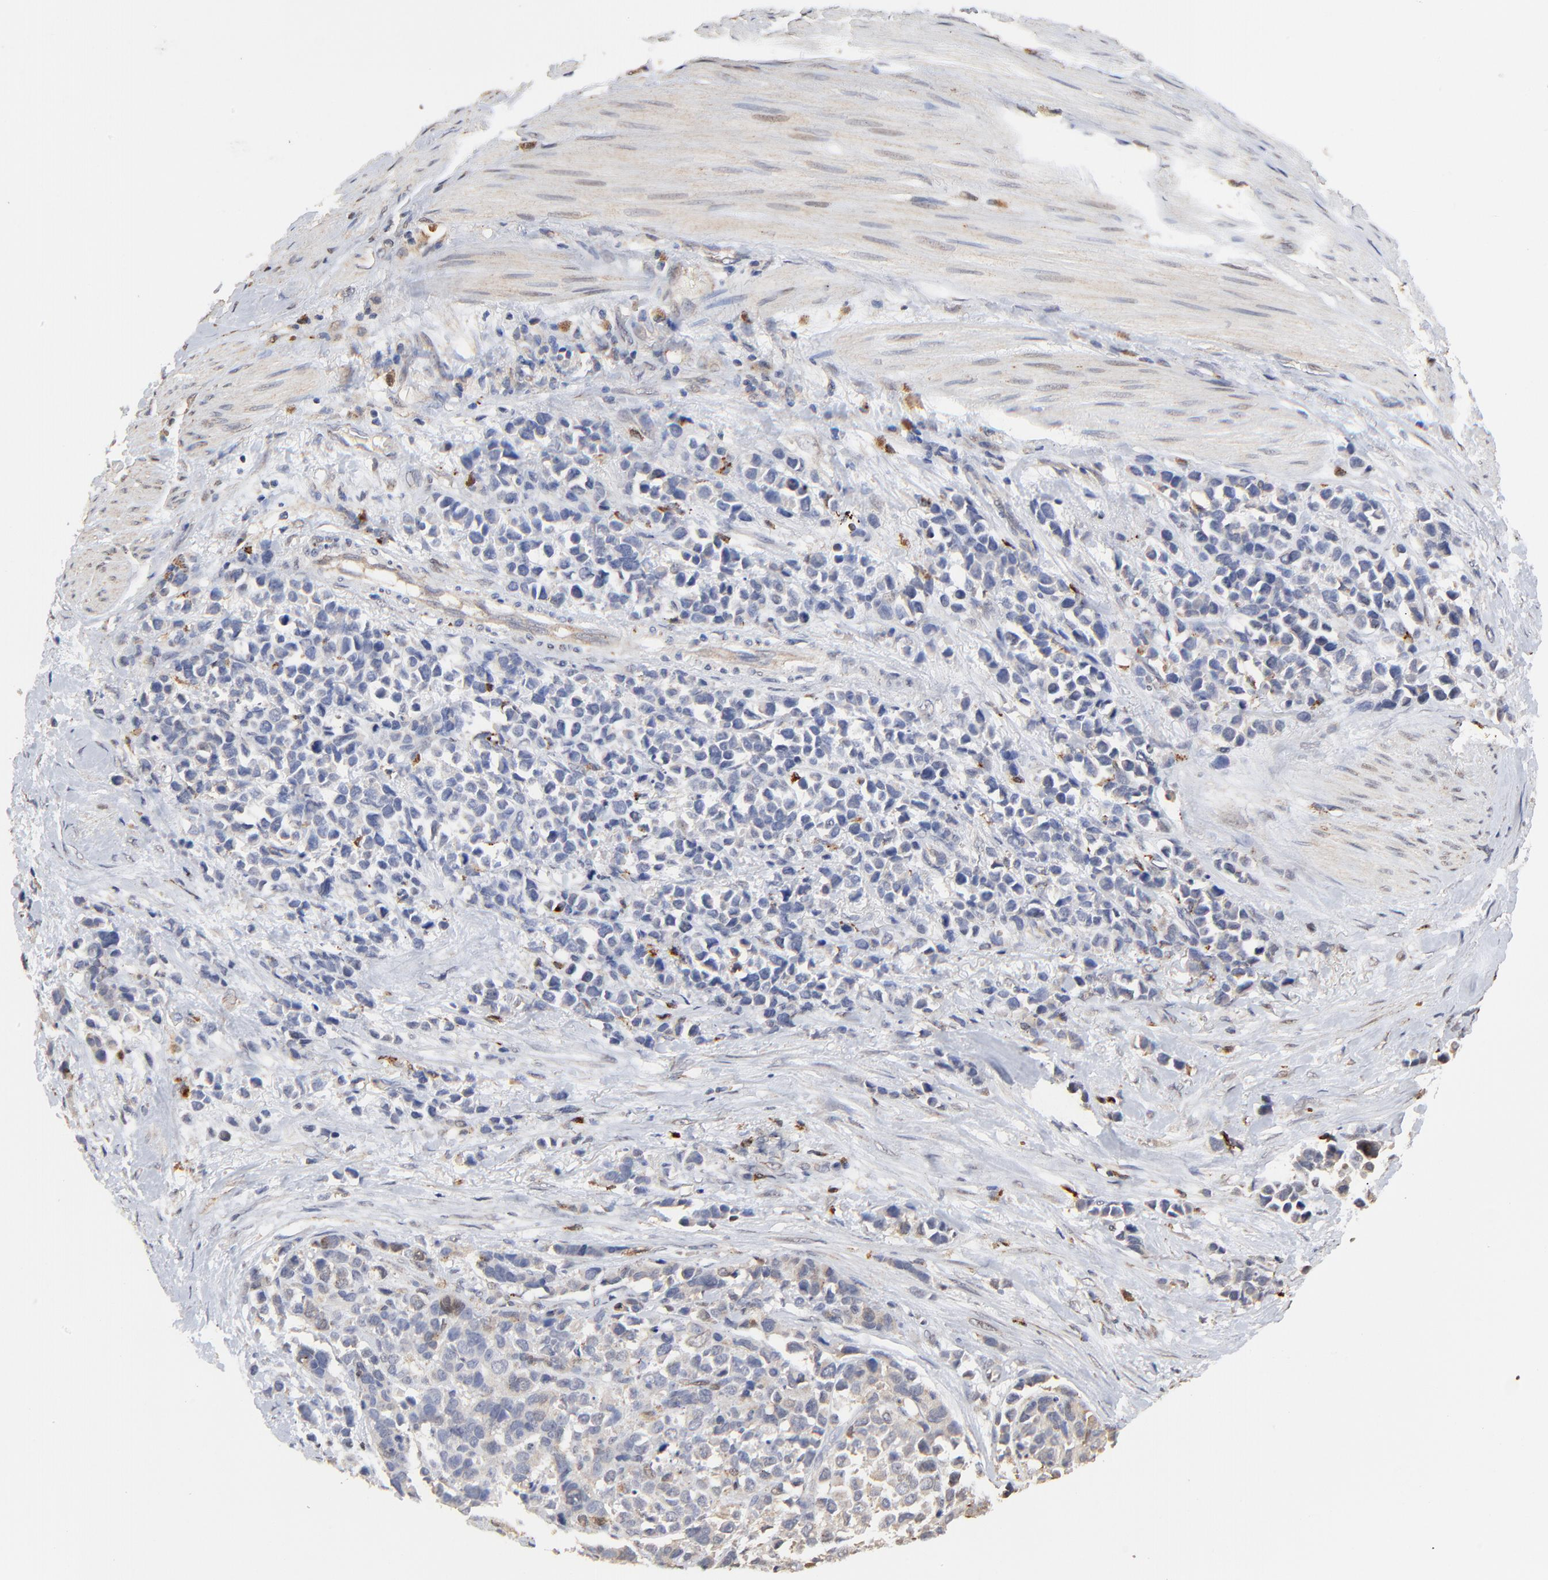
{"staining": {"intensity": "negative", "quantity": "none", "location": "none"}, "tissue": "stomach cancer", "cell_type": "Tumor cells", "image_type": "cancer", "snomed": [{"axis": "morphology", "description": "Adenocarcinoma, NOS"}, {"axis": "topography", "description": "Stomach, upper"}], "caption": "A micrograph of human stomach cancer is negative for staining in tumor cells.", "gene": "LGALS3", "patient": {"sex": "male", "age": 71}}